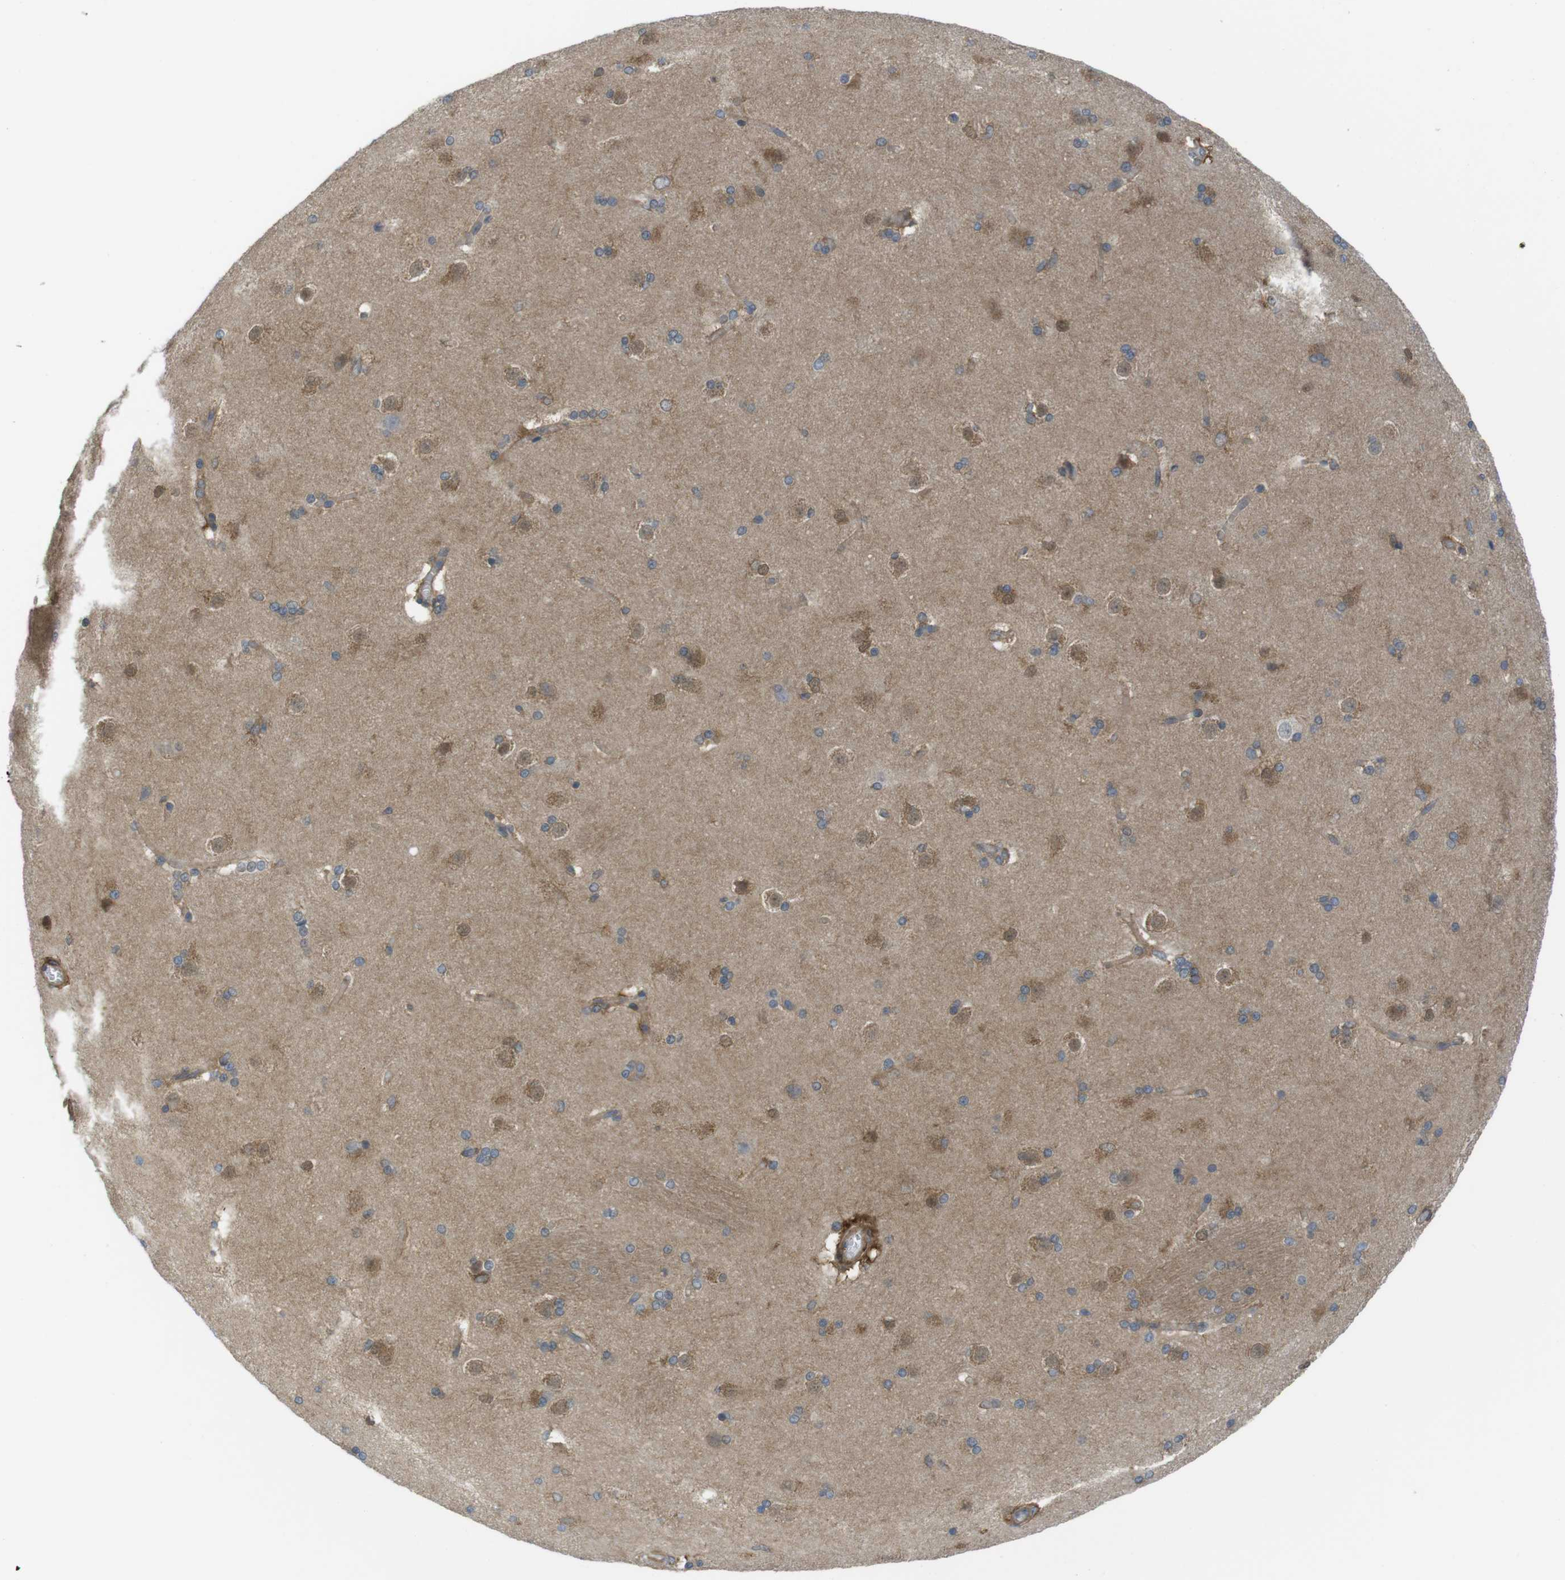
{"staining": {"intensity": "moderate", "quantity": "25%-75%", "location": "cytoplasmic/membranous"}, "tissue": "caudate", "cell_type": "Glial cells", "image_type": "normal", "snomed": [{"axis": "morphology", "description": "Normal tissue, NOS"}, {"axis": "topography", "description": "Lateral ventricle wall"}], "caption": "Immunohistochemical staining of benign caudate shows 25%-75% levels of moderate cytoplasmic/membranous protein staining in about 25%-75% of glial cells.", "gene": "MTHFD1L", "patient": {"sex": "female", "age": 19}}